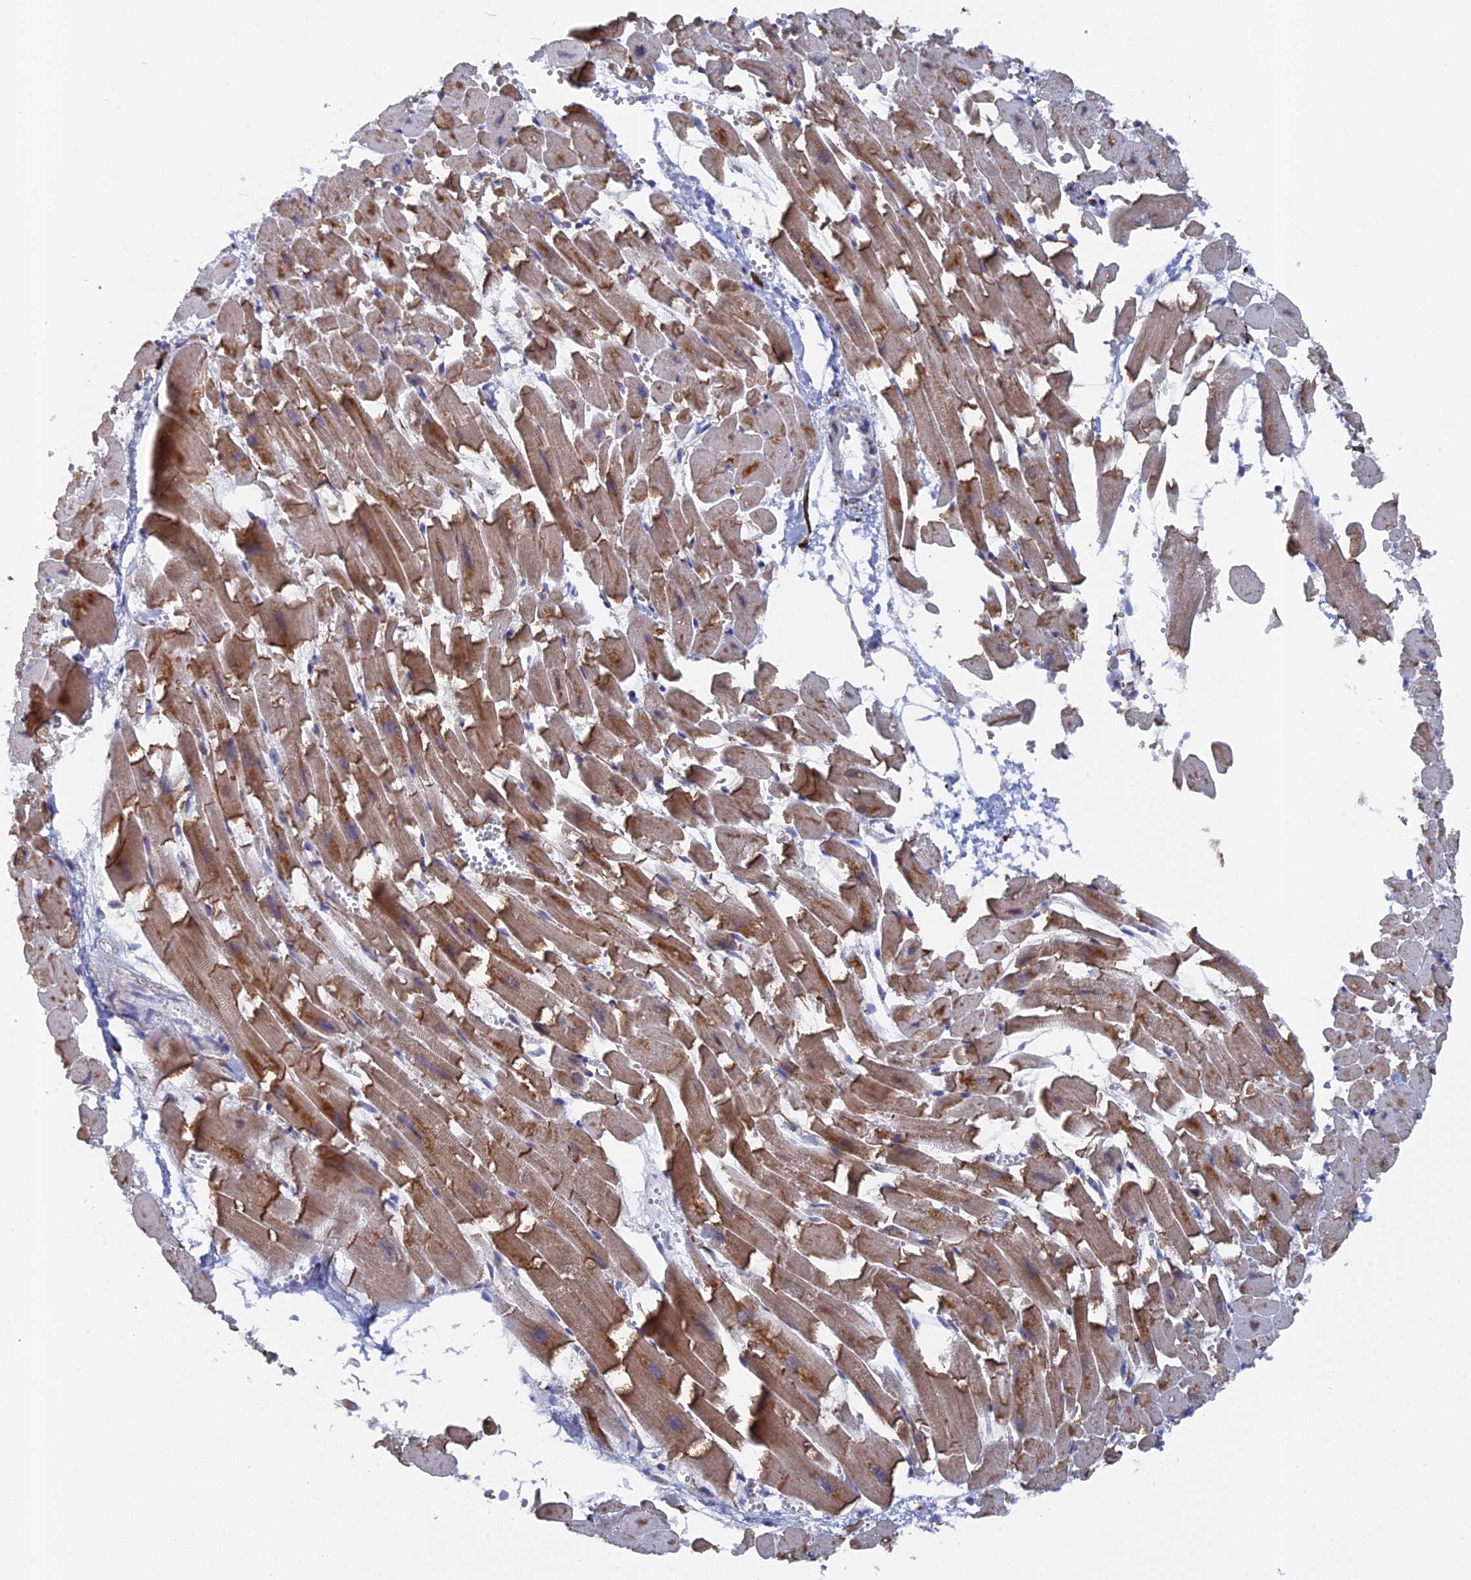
{"staining": {"intensity": "moderate", "quantity": ">75%", "location": "cytoplasmic/membranous"}, "tissue": "heart muscle", "cell_type": "Cardiomyocytes", "image_type": "normal", "snomed": [{"axis": "morphology", "description": "Normal tissue, NOS"}, {"axis": "topography", "description": "Heart"}], "caption": "Immunohistochemistry (IHC) photomicrograph of unremarkable heart muscle: human heart muscle stained using IHC shows medium levels of moderate protein expression localized specifically in the cytoplasmic/membranous of cardiomyocytes, appearing as a cytoplasmic/membranous brown color.", "gene": "TMEM161A", "patient": {"sex": "female", "age": 64}}